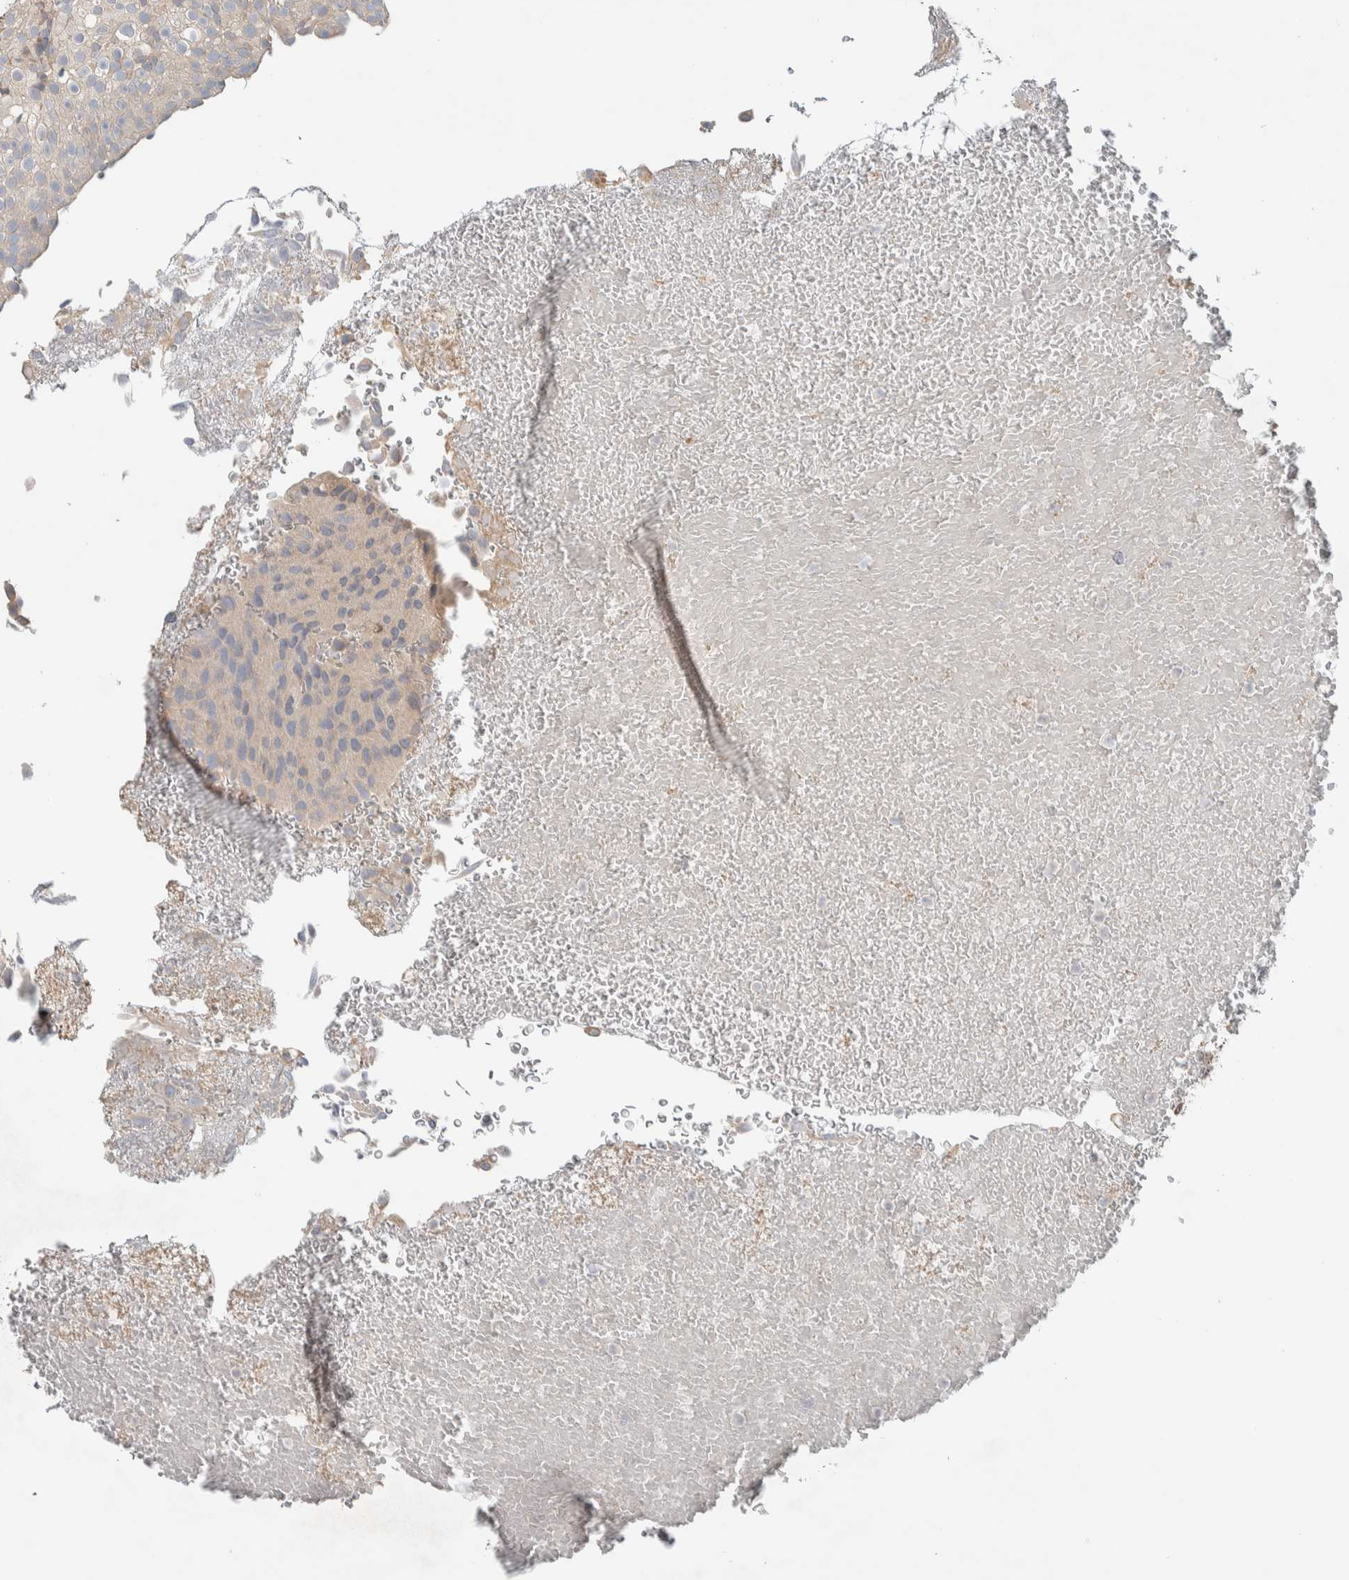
{"staining": {"intensity": "weak", "quantity": "<25%", "location": "cytoplasmic/membranous"}, "tissue": "urothelial cancer", "cell_type": "Tumor cells", "image_type": "cancer", "snomed": [{"axis": "morphology", "description": "Urothelial carcinoma, Low grade"}, {"axis": "topography", "description": "Urinary bladder"}], "caption": "This is a image of immunohistochemistry (IHC) staining of urothelial cancer, which shows no staining in tumor cells.", "gene": "ADCY8", "patient": {"sex": "male", "age": 78}}